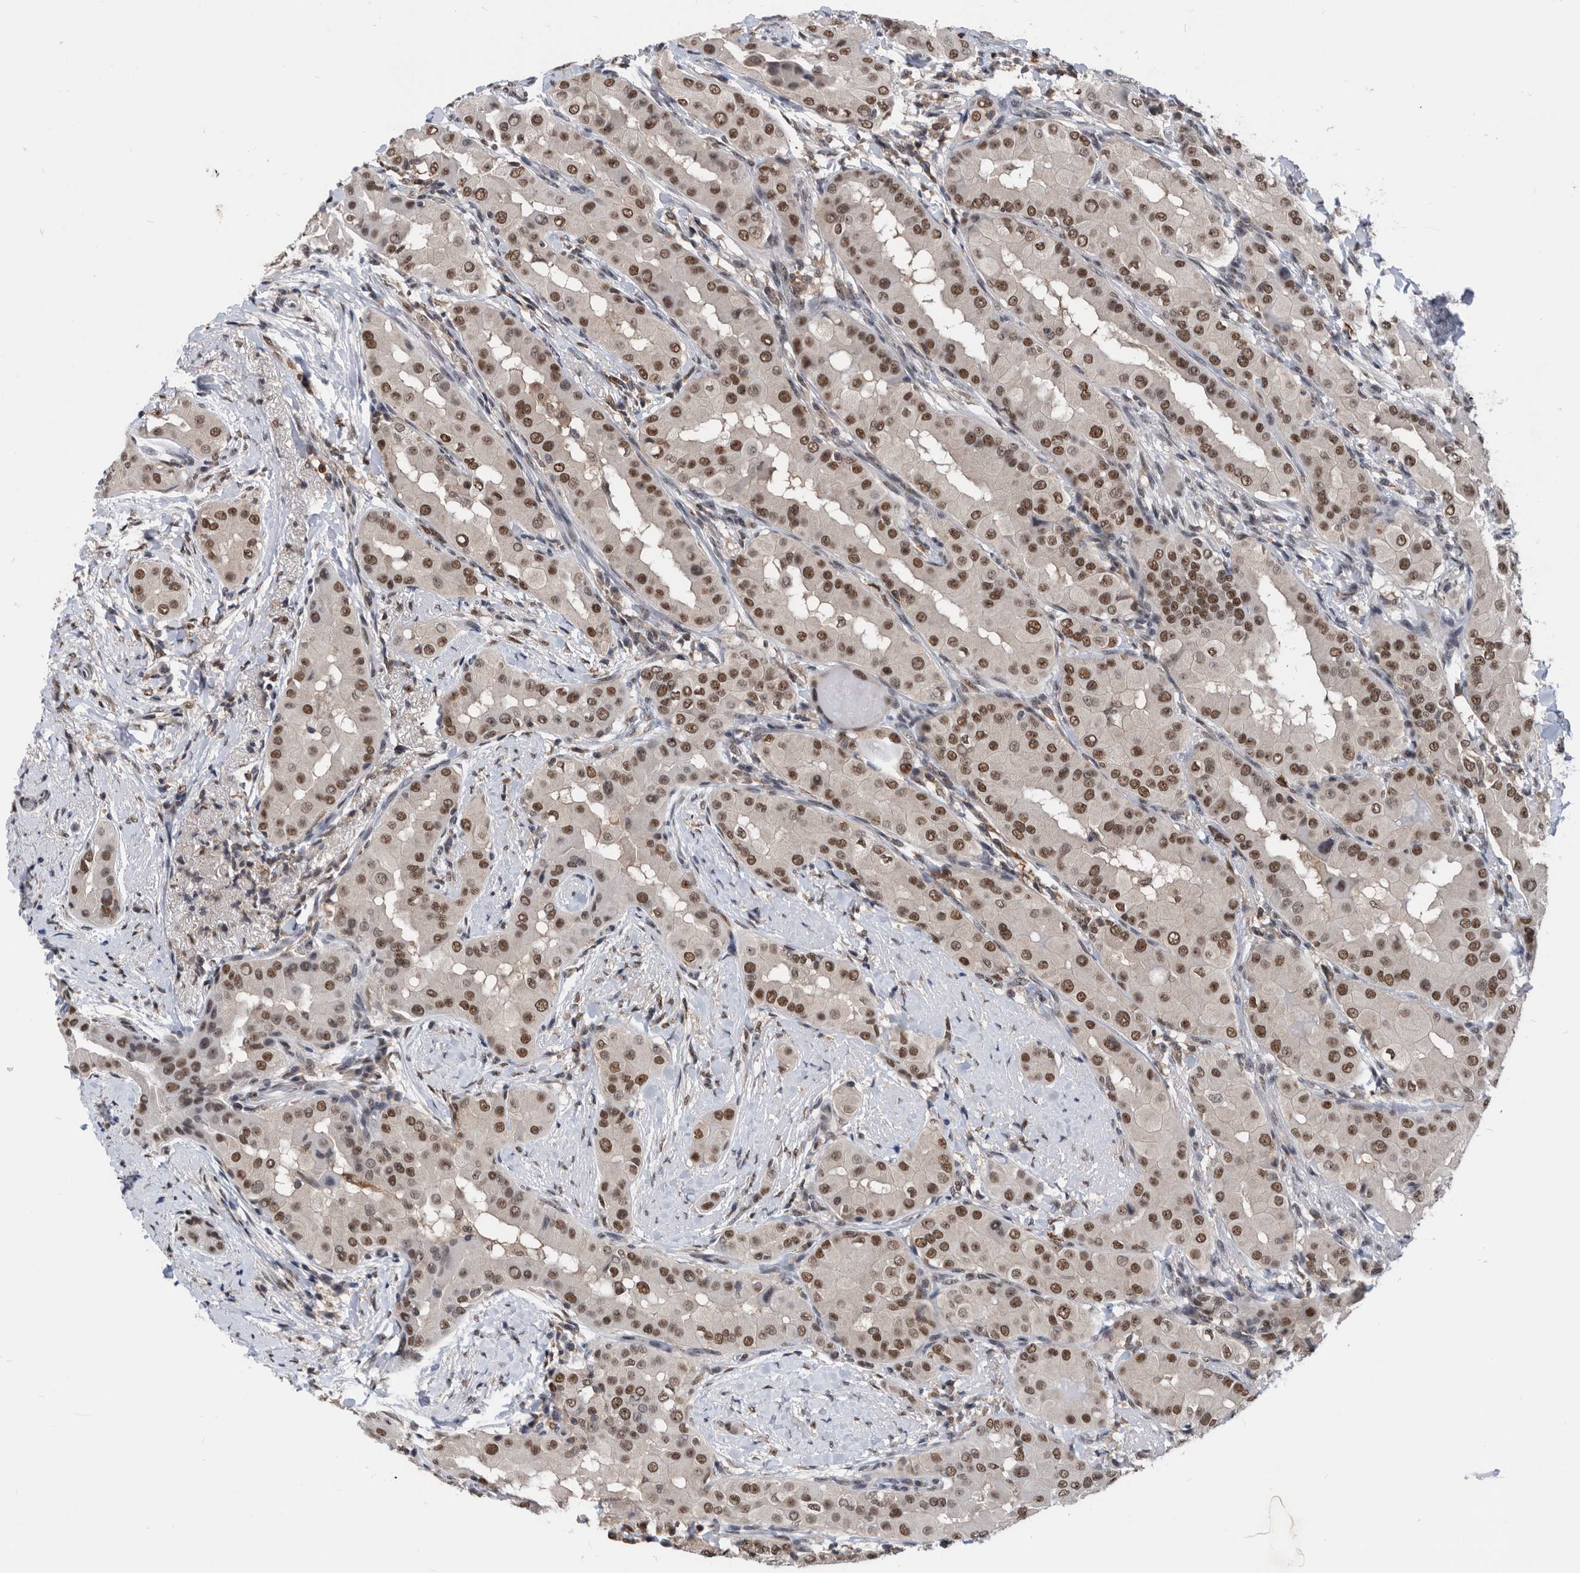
{"staining": {"intensity": "strong", "quantity": ">75%", "location": "nuclear"}, "tissue": "thyroid cancer", "cell_type": "Tumor cells", "image_type": "cancer", "snomed": [{"axis": "morphology", "description": "Papillary adenocarcinoma, NOS"}, {"axis": "topography", "description": "Thyroid gland"}], "caption": "About >75% of tumor cells in thyroid cancer demonstrate strong nuclear protein staining as visualized by brown immunohistochemical staining.", "gene": "ZNF260", "patient": {"sex": "male", "age": 33}}